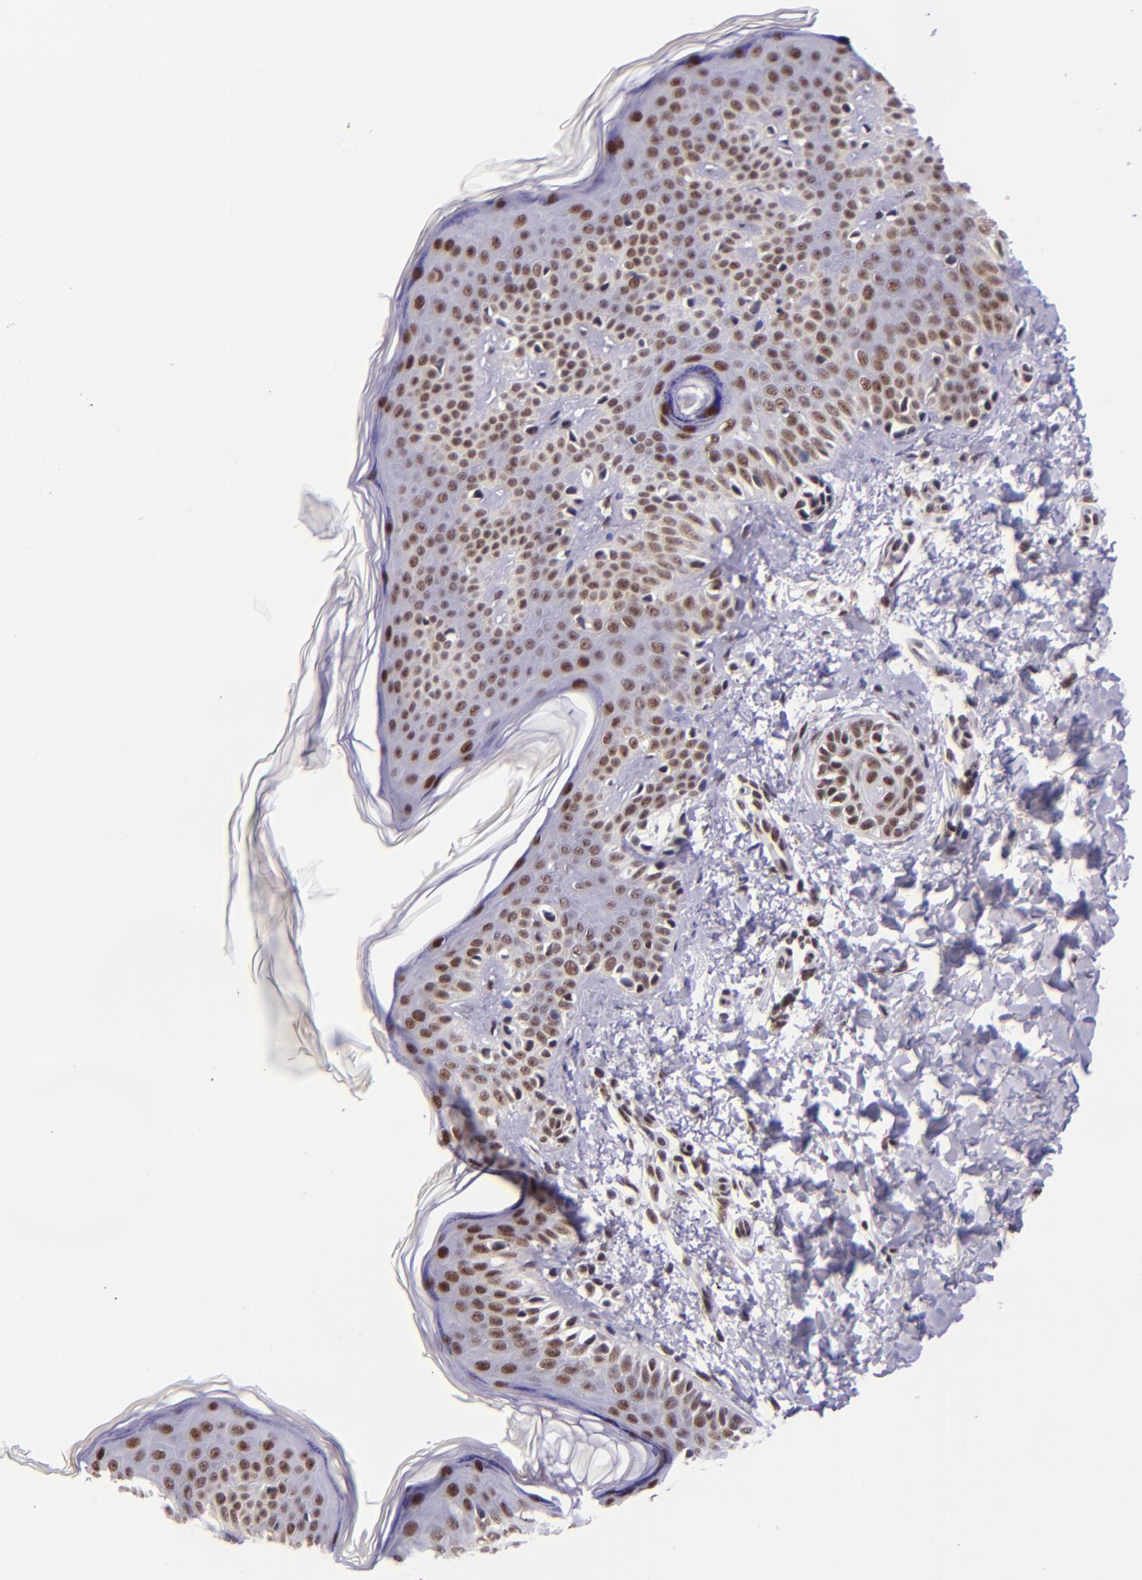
{"staining": {"intensity": "strong", "quantity": ">75%", "location": "nuclear"}, "tissue": "skin", "cell_type": "Fibroblasts", "image_type": "normal", "snomed": [{"axis": "morphology", "description": "Normal tissue, NOS"}, {"axis": "topography", "description": "Skin"}], "caption": "A micrograph of human skin stained for a protein reveals strong nuclear brown staining in fibroblasts. (IHC, brightfield microscopy, high magnification).", "gene": "GPKOW", "patient": {"sex": "female", "age": 4}}